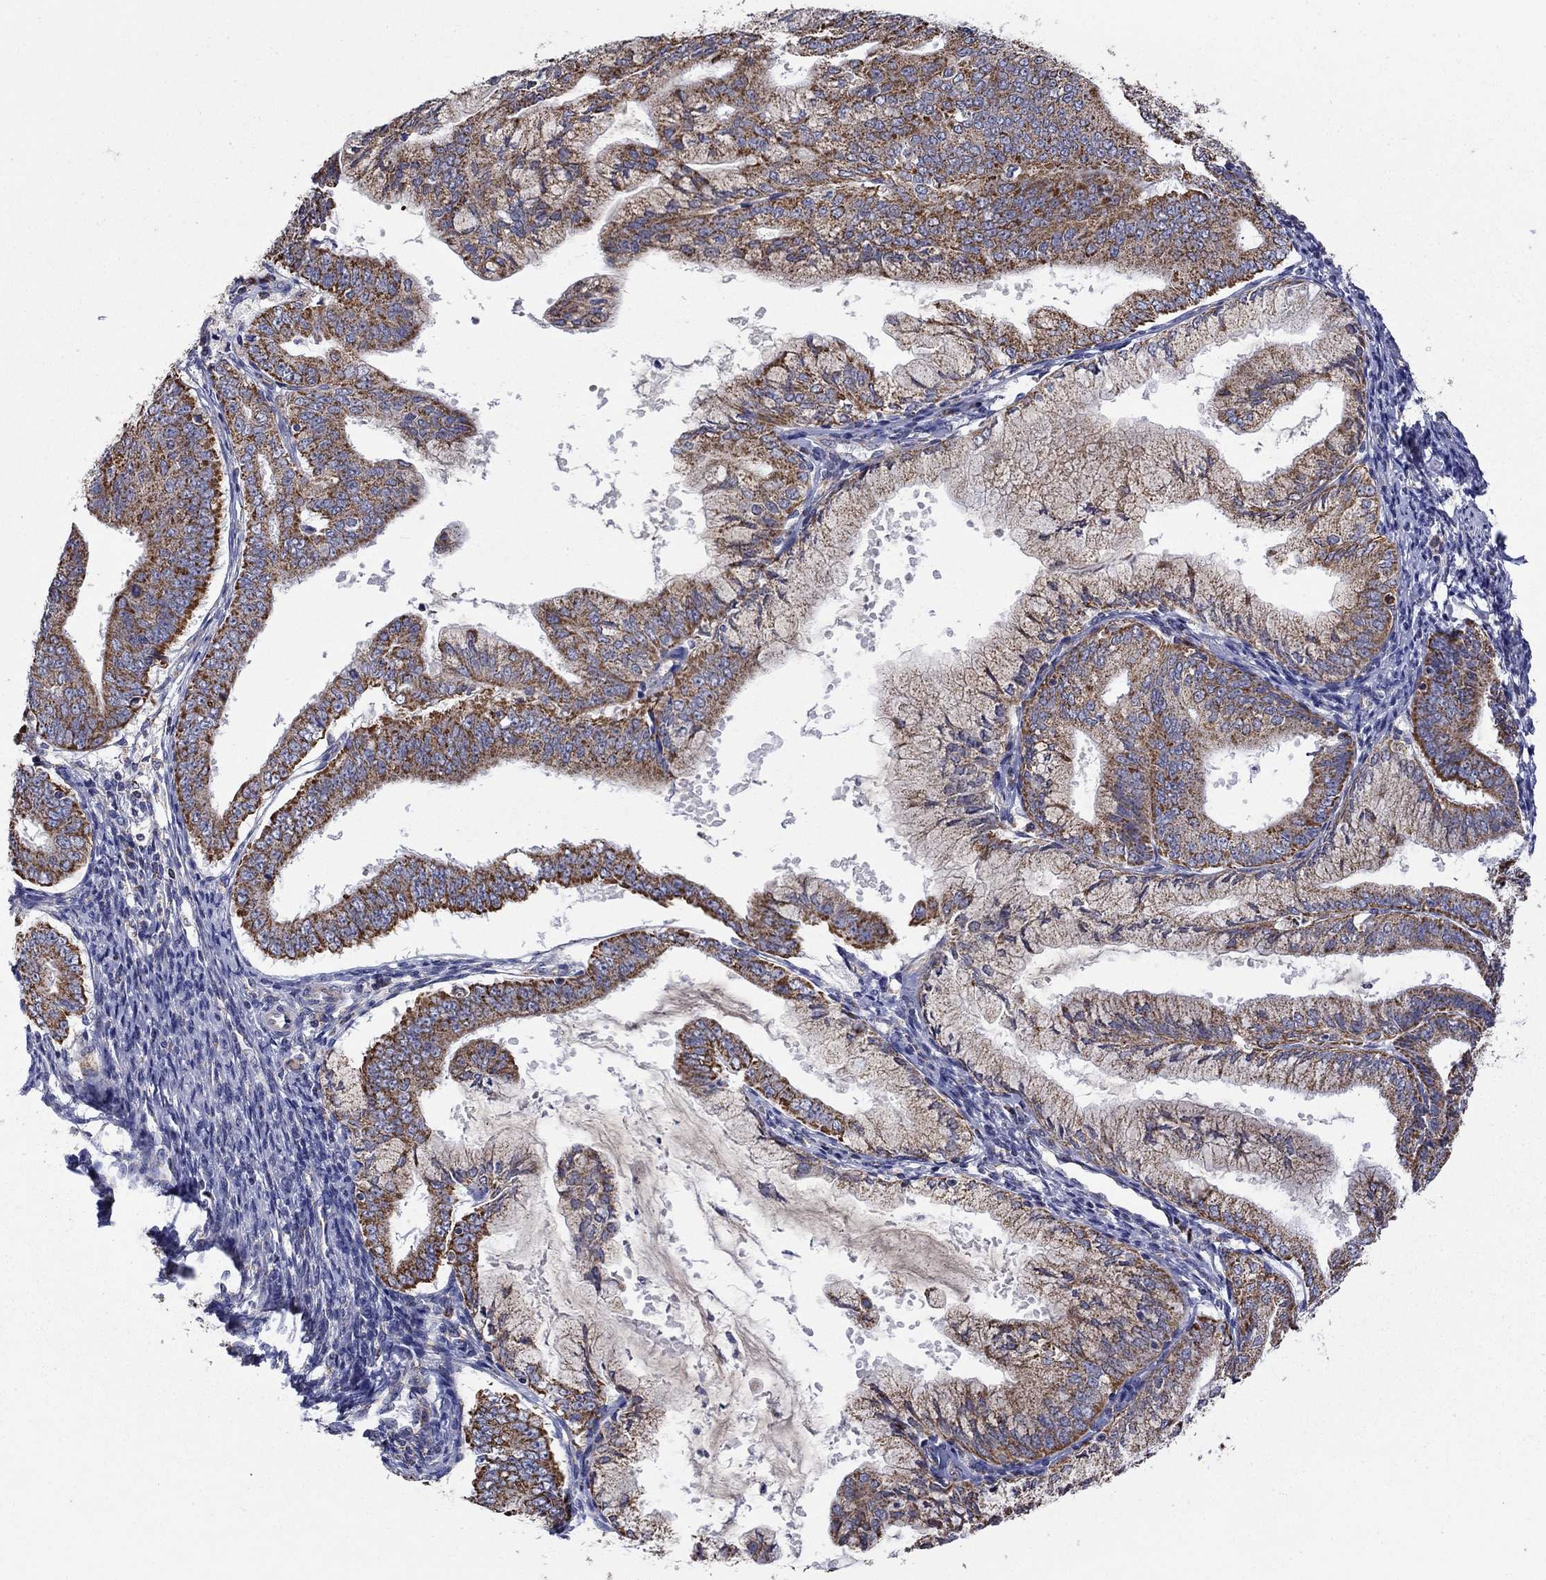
{"staining": {"intensity": "strong", "quantity": ">75%", "location": "cytoplasmic/membranous"}, "tissue": "endometrial cancer", "cell_type": "Tumor cells", "image_type": "cancer", "snomed": [{"axis": "morphology", "description": "Adenocarcinoma, NOS"}, {"axis": "topography", "description": "Endometrium"}], "caption": "Human adenocarcinoma (endometrial) stained with a brown dye reveals strong cytoplasmic/membranous positive staining in approximately >75% of tumor cells.", "gene": "HPS5", "patient": {"sex": "female", "age": 63}}